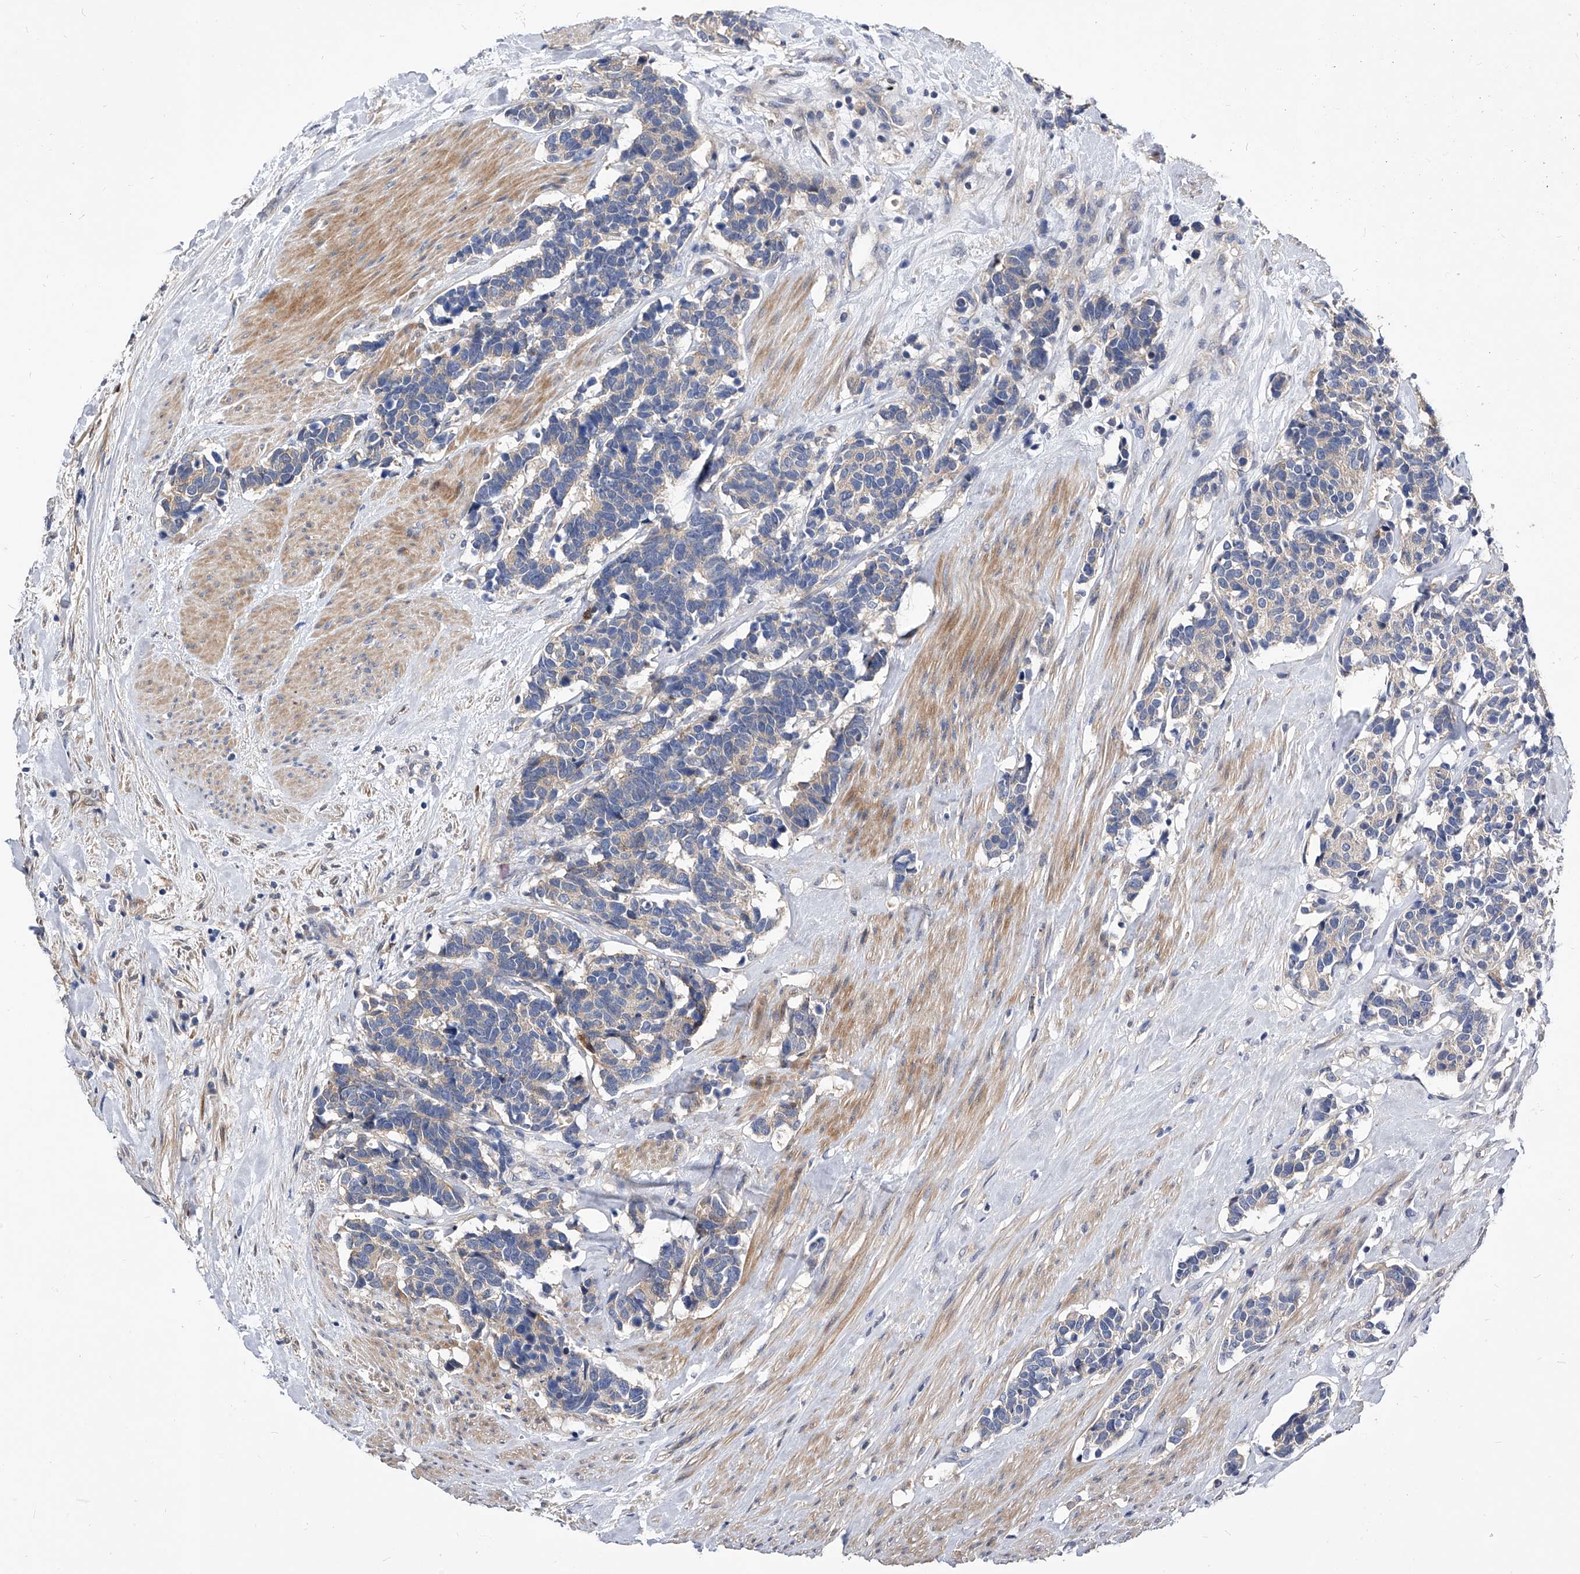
{"staining": {"intensity": "negative", "quantity": "none", "location": "none"}, "tissue": "carcinoid", "cell_type": "Tumor cells", "image_type": "cancer", "snomed": [{"axis": "morphology", "description": "Carcinoma, NOS"}, {"axis": "morphology", "description": "Carcinoid, malignant, NOS"}, {"axis": "topography", "description": "Urinary bladder"}], "caption": "Human carcinoid stained for a protein using IHC demonstrates no expression in tumor cells.", "gene": "ARL4C", "patient": {"sex": "male", "age": 57}}